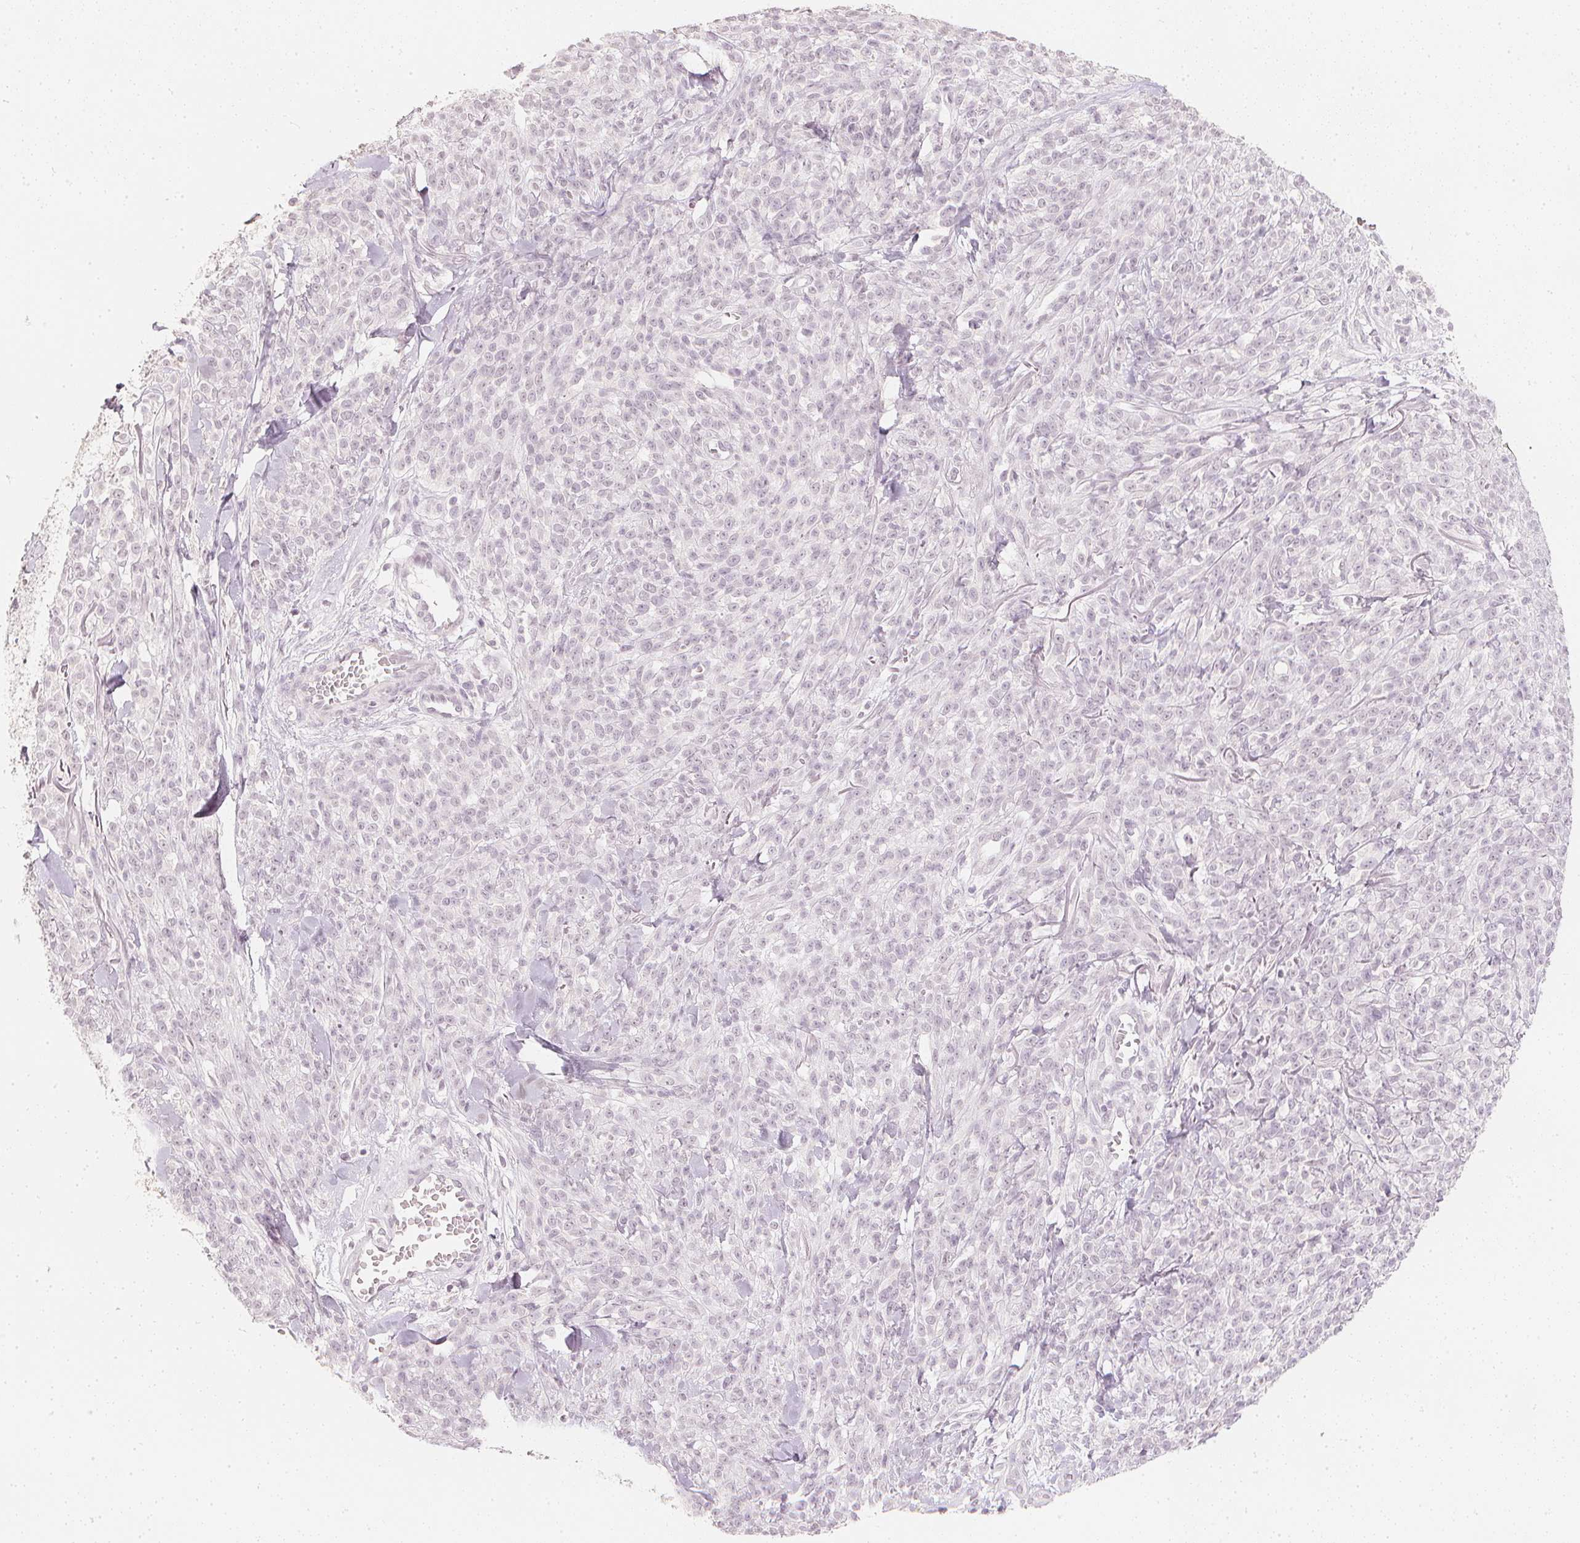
{"staining": {"intensity": "negative", "quantity": "none", "location": "none"}, "tissue": "melanoma", "cell_type": "Tumor cells", "image_type": "cancer", "snomed": [{"axis": "morphology", "description": "Malignant melanoma, NOS"}, {"axis": "topography", "description": "Skin"}, {"axis": "topography", "description": "Skin of trunk"}], "caption": "Immunohistochemical staining of human malignant melanoma shows no significant staining in tumor cells.", "gene": "CALB1", "patient": {"sex": "male", "age": 74}}